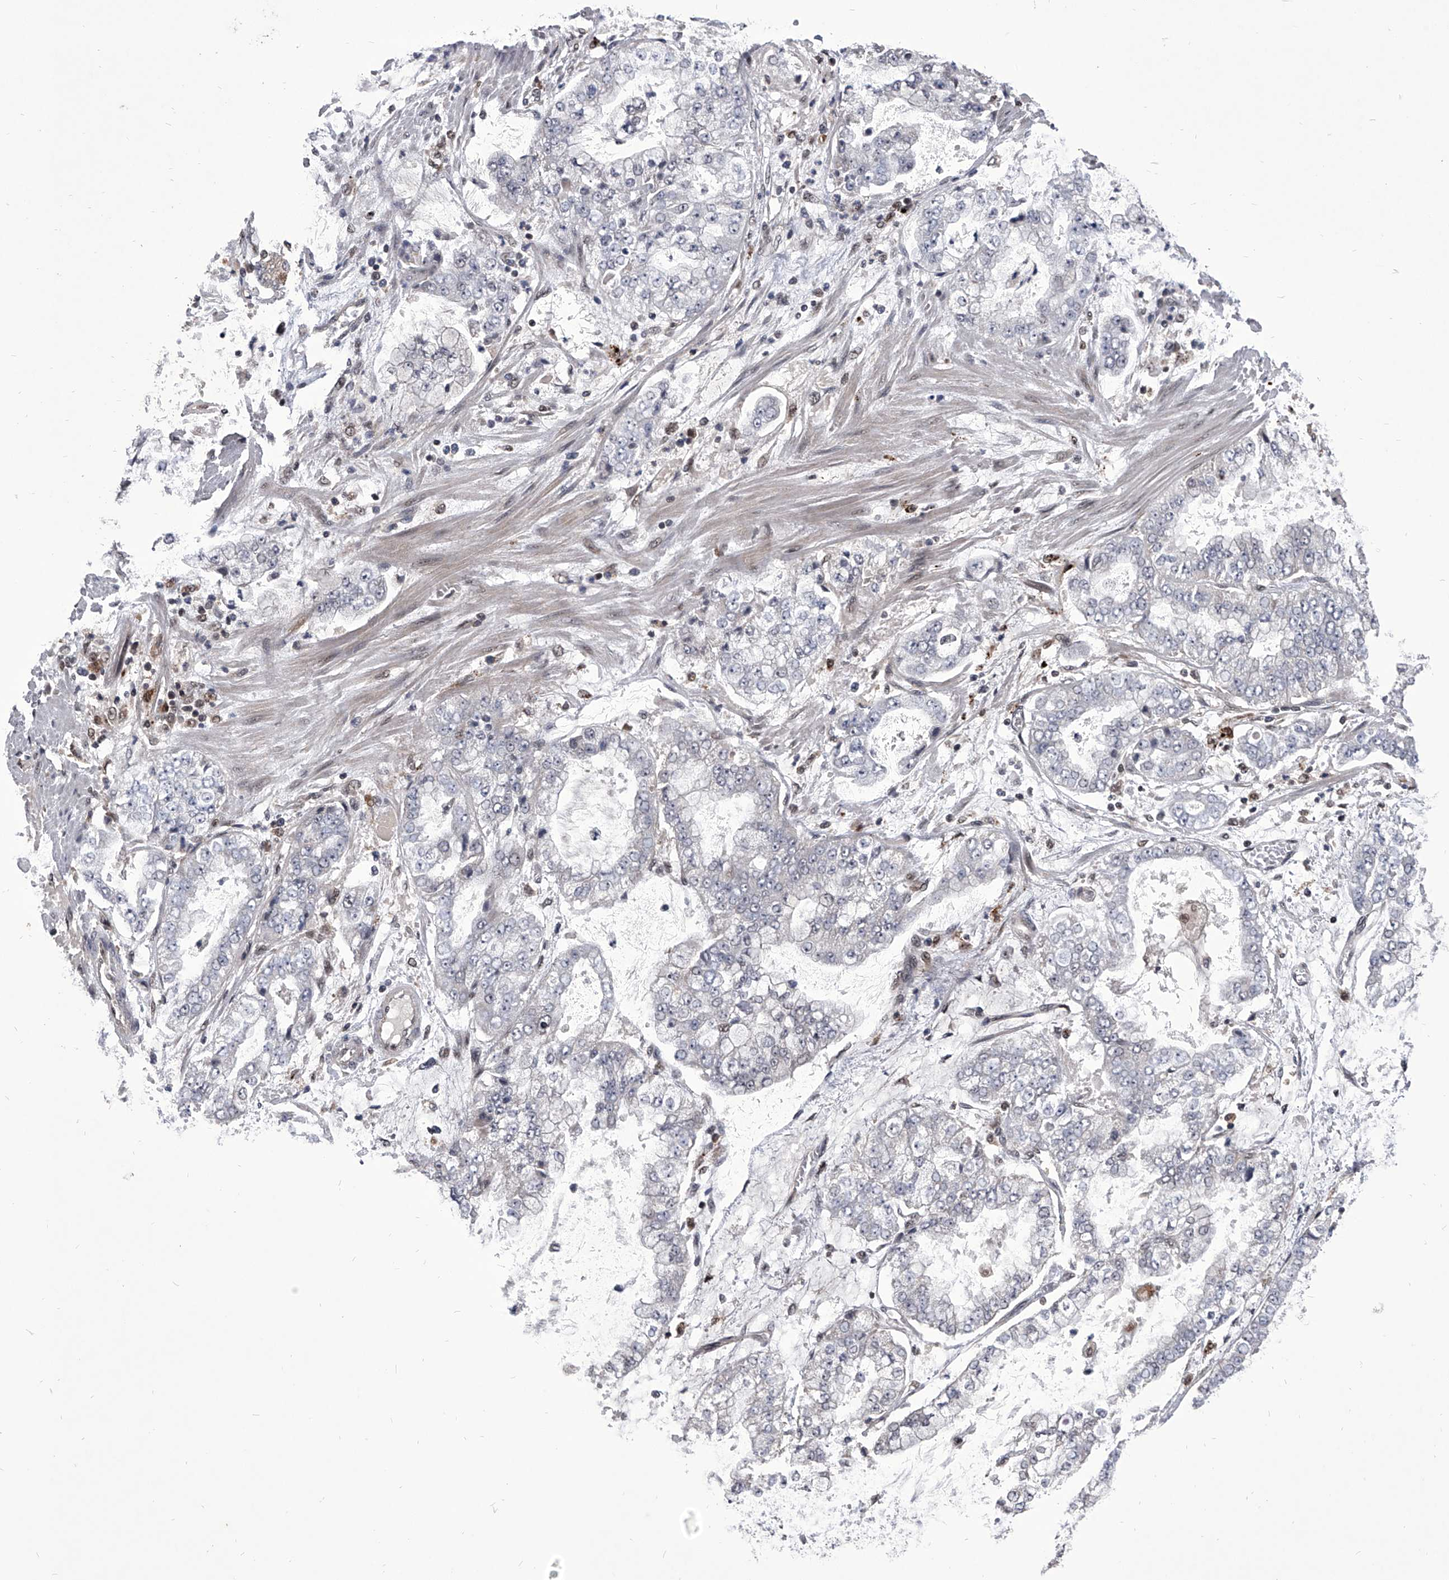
{"staining": {"intensity": "negative", "quantity": "none", "location": "none"}, "tissue": "stomach cancer", "cell_type": "Tumor cells", "image_type": "cancer", "snomed": [{"axis": "morphology", "description": "Adenocarcinoma, NOS"}, {"axis": "topography", "description": "Stomach"}], "caption": "A histopathology image of stomach cancer stained for a protein demonstrates no brown staining in tumor cells. (Immunohistochemistry (ihc), brightfield microscopy, high magnification).", "gene": "CMTR1", "patient": {"sex": "male", "age": 76}}